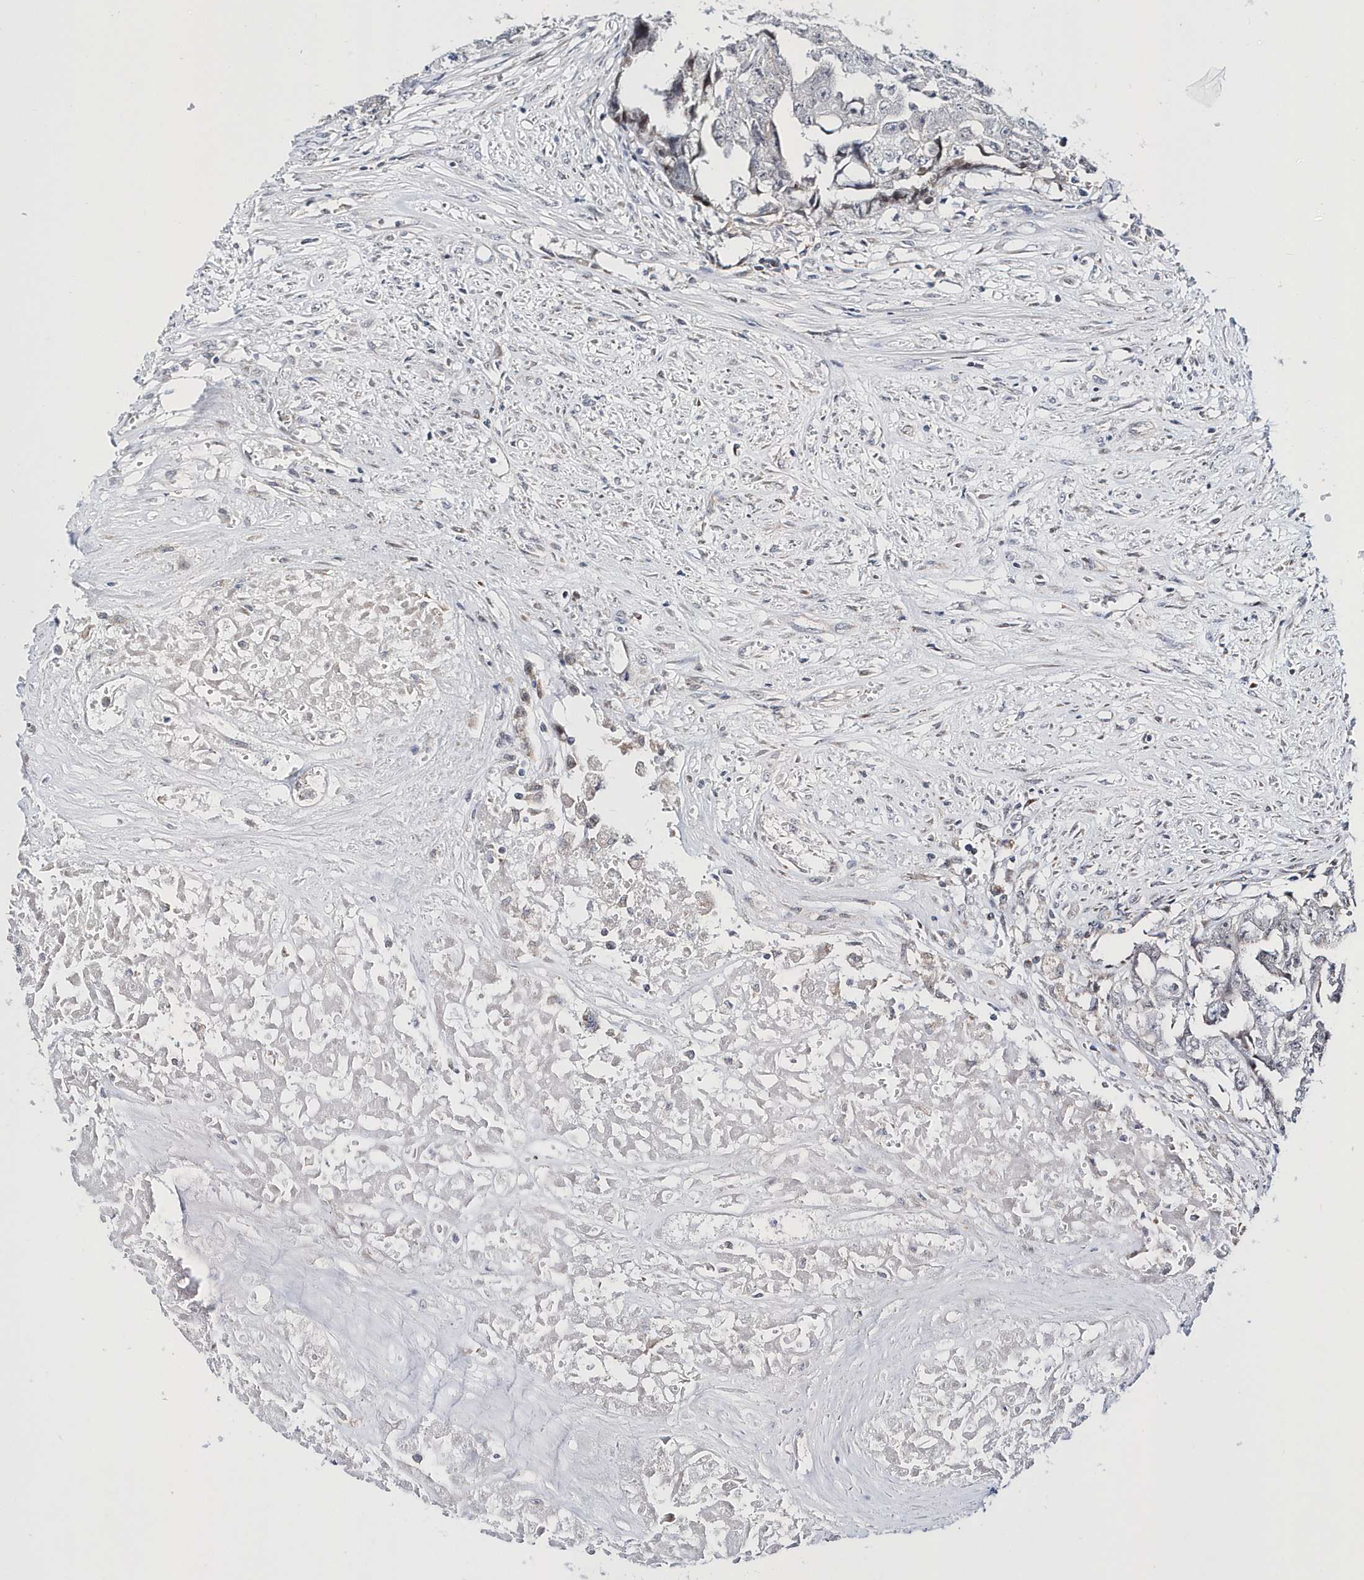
{"staining": {"intensity": "negative", "quantity": "none", "location": "none"}, "tissue": "testis cancer", "cell_type": "Tumor cells", "image_type": "cancer", "snomed": [{"axis": "morphology", "description": "Seminoma, NOS"}, {"axis": "morphology", "description": "Carcinoma, Embryonal, NOS"}, {"axis": "topography", "description": "Testis"}], "caption": "Immunohistochemistry (IHC) photomicrograph of neoplastic tissue: human testis cancer stained with DAB (3,3'-diaminobenzidine) reveals no significant protein positivity in tumor cells.", "gene": "SPATA5", "patient": {"sex": "male", "age": 43}}